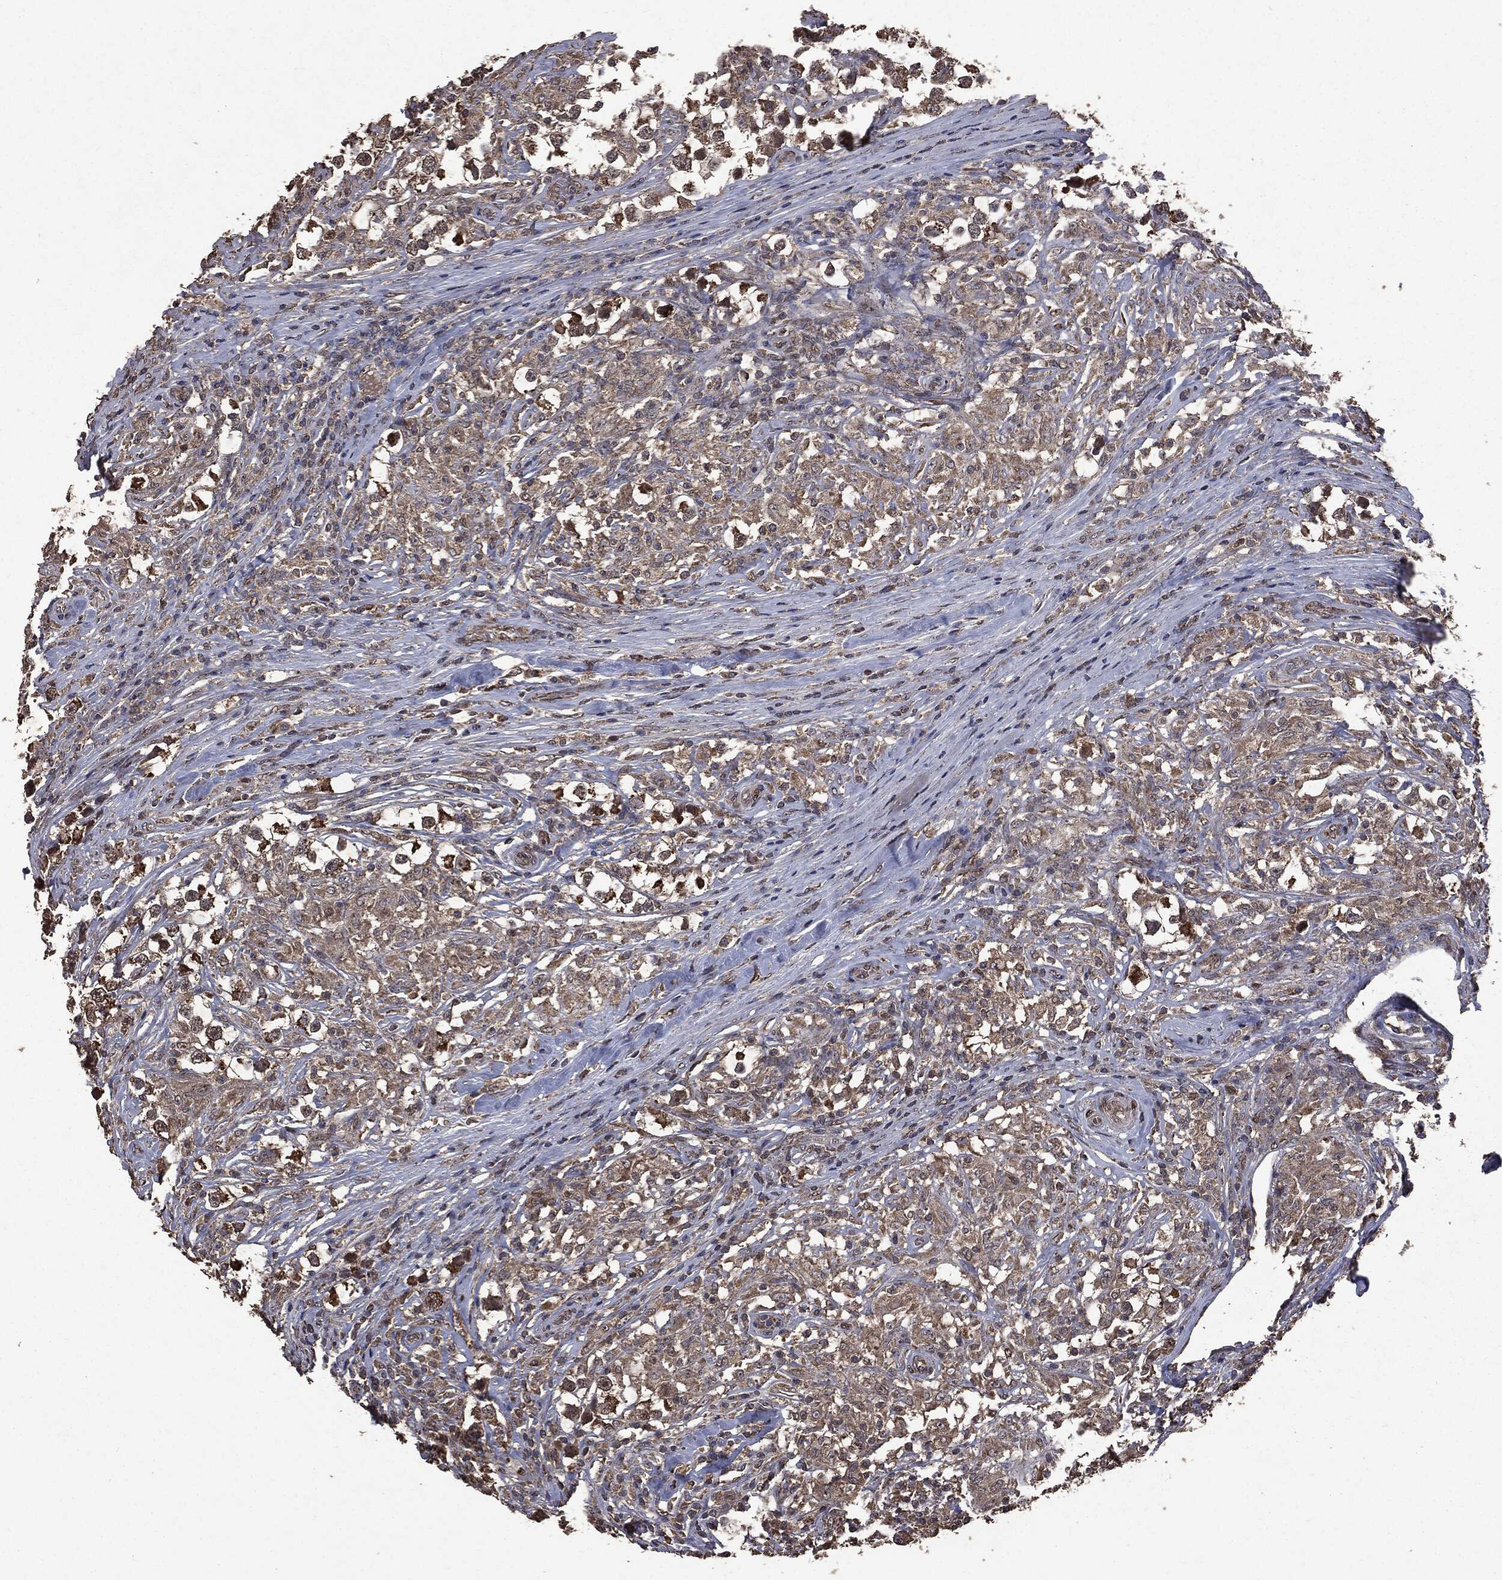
{"staining": {"intensity": "weak", "quantity": ">75%", "location": "cytoplasmic/membranous"}, "tissue": "testis cancer", "cell_type": "Tumor cells", "image_type": "cancer", "snomed": [{"axis": "morphology", "description": "Seminoma, NOS"}, {"axis": "topography", "description": "Testis"}], "caption": "The histopathology image reveals immunohistochemical staining of testis cancer (seminoma). There is weak cytoplasmic/membranous staining is identified in about >75% of tumor cells.", "gene": "PPP6R2", "patient": {"sex": "male", "age": 46}}